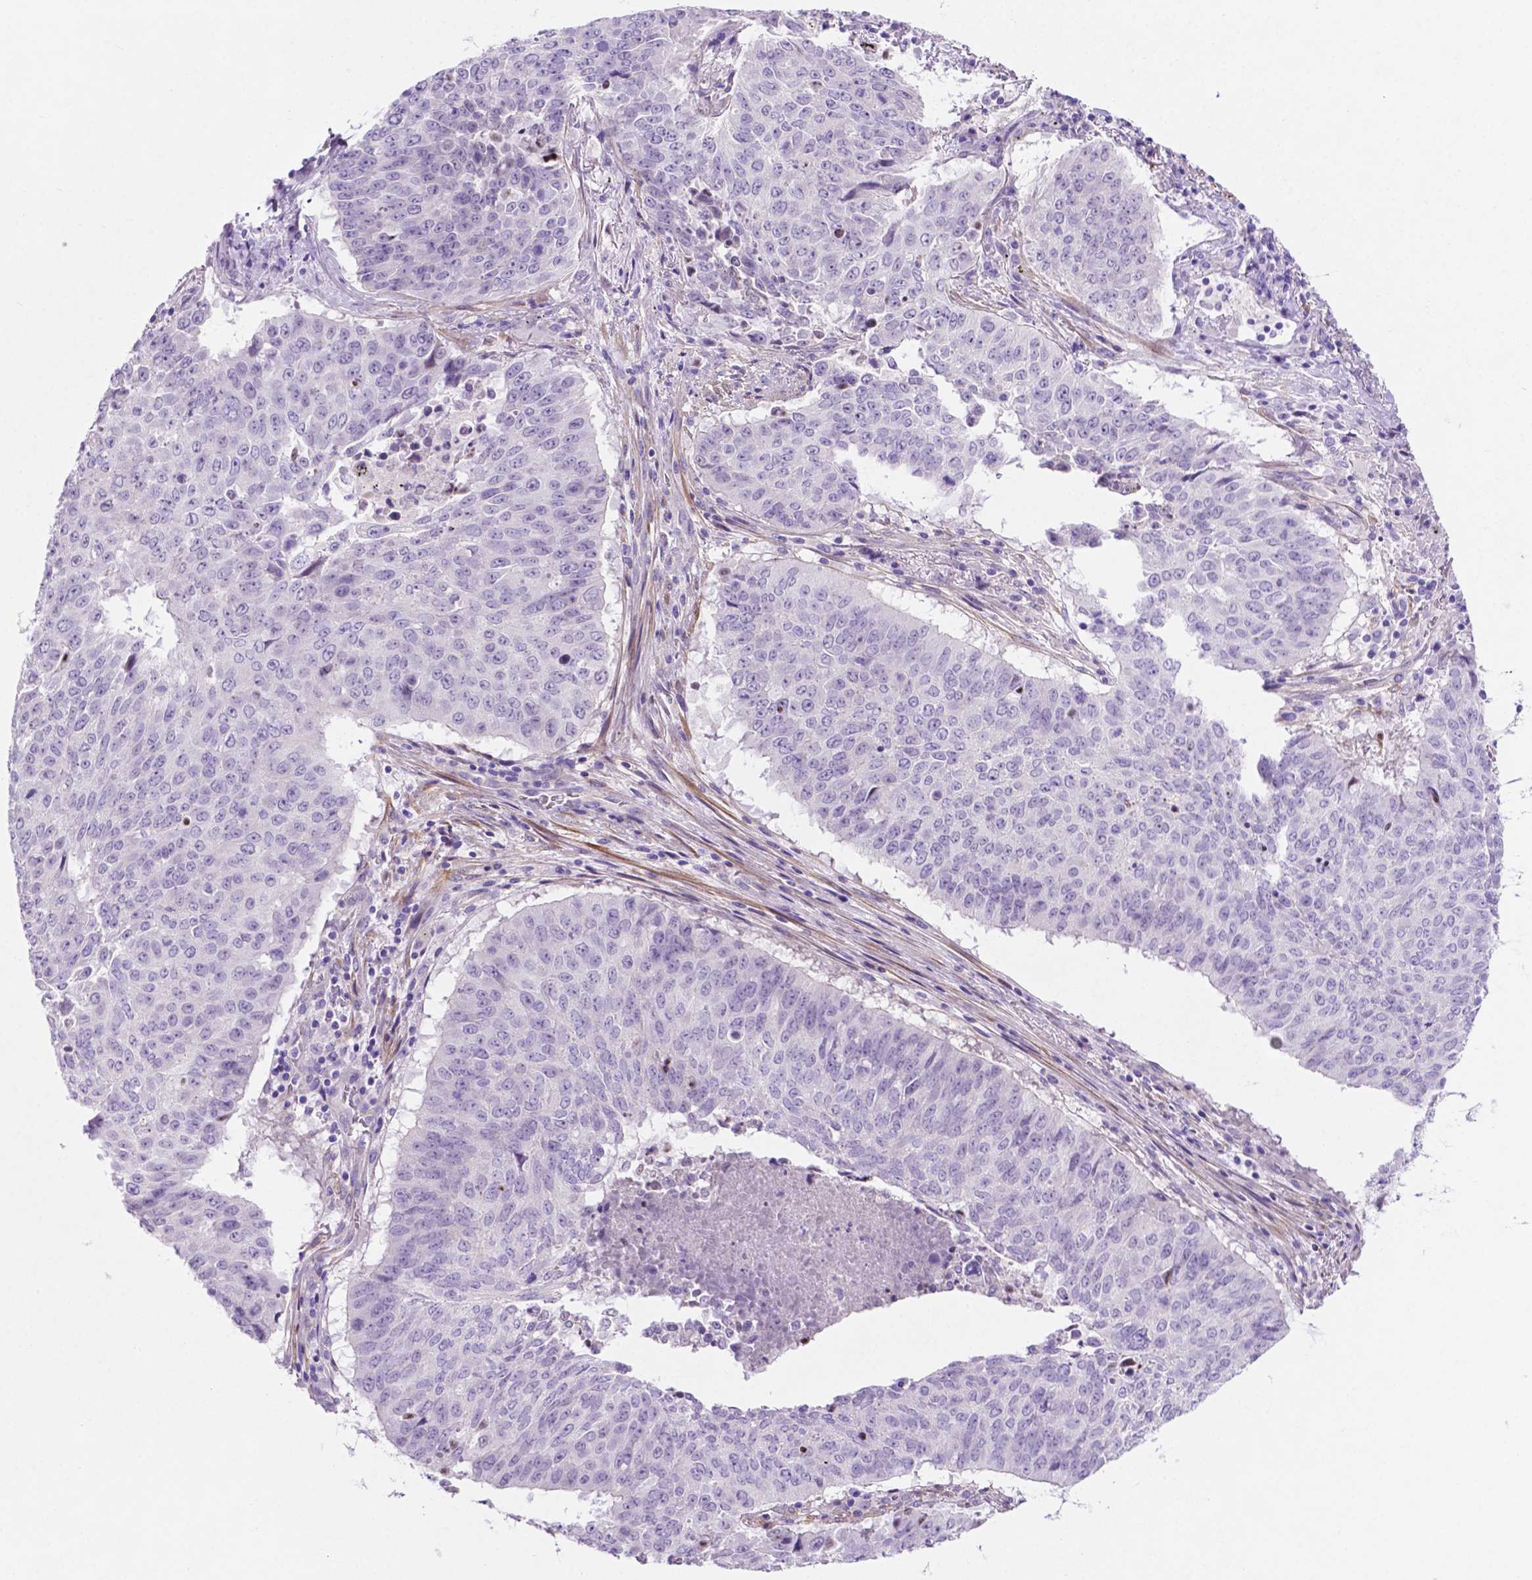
{"staining": {"intensity": "negative", "quantity": "none", "location": "none"}, "tissue": "lung cancer", "cell_type": "Tumor cells", "image_type": "cancer", "snomed": [{"axis": "morphology", "description": "Normal tissue, NOS"}, {"axis": "morphology", "description": "Squamous cell carcinoma, NOS"}, {"axis": "topography", "description": "Bronchus"}, {"axis": "topography", "description": "Lung"}], "caption": "This is an IHC photomicrograph of human lung squamous cell carcinoma. There is no staining in tumor cells.", "gene": "ASPG", "patient": {"sex": "male", "age": 64}}